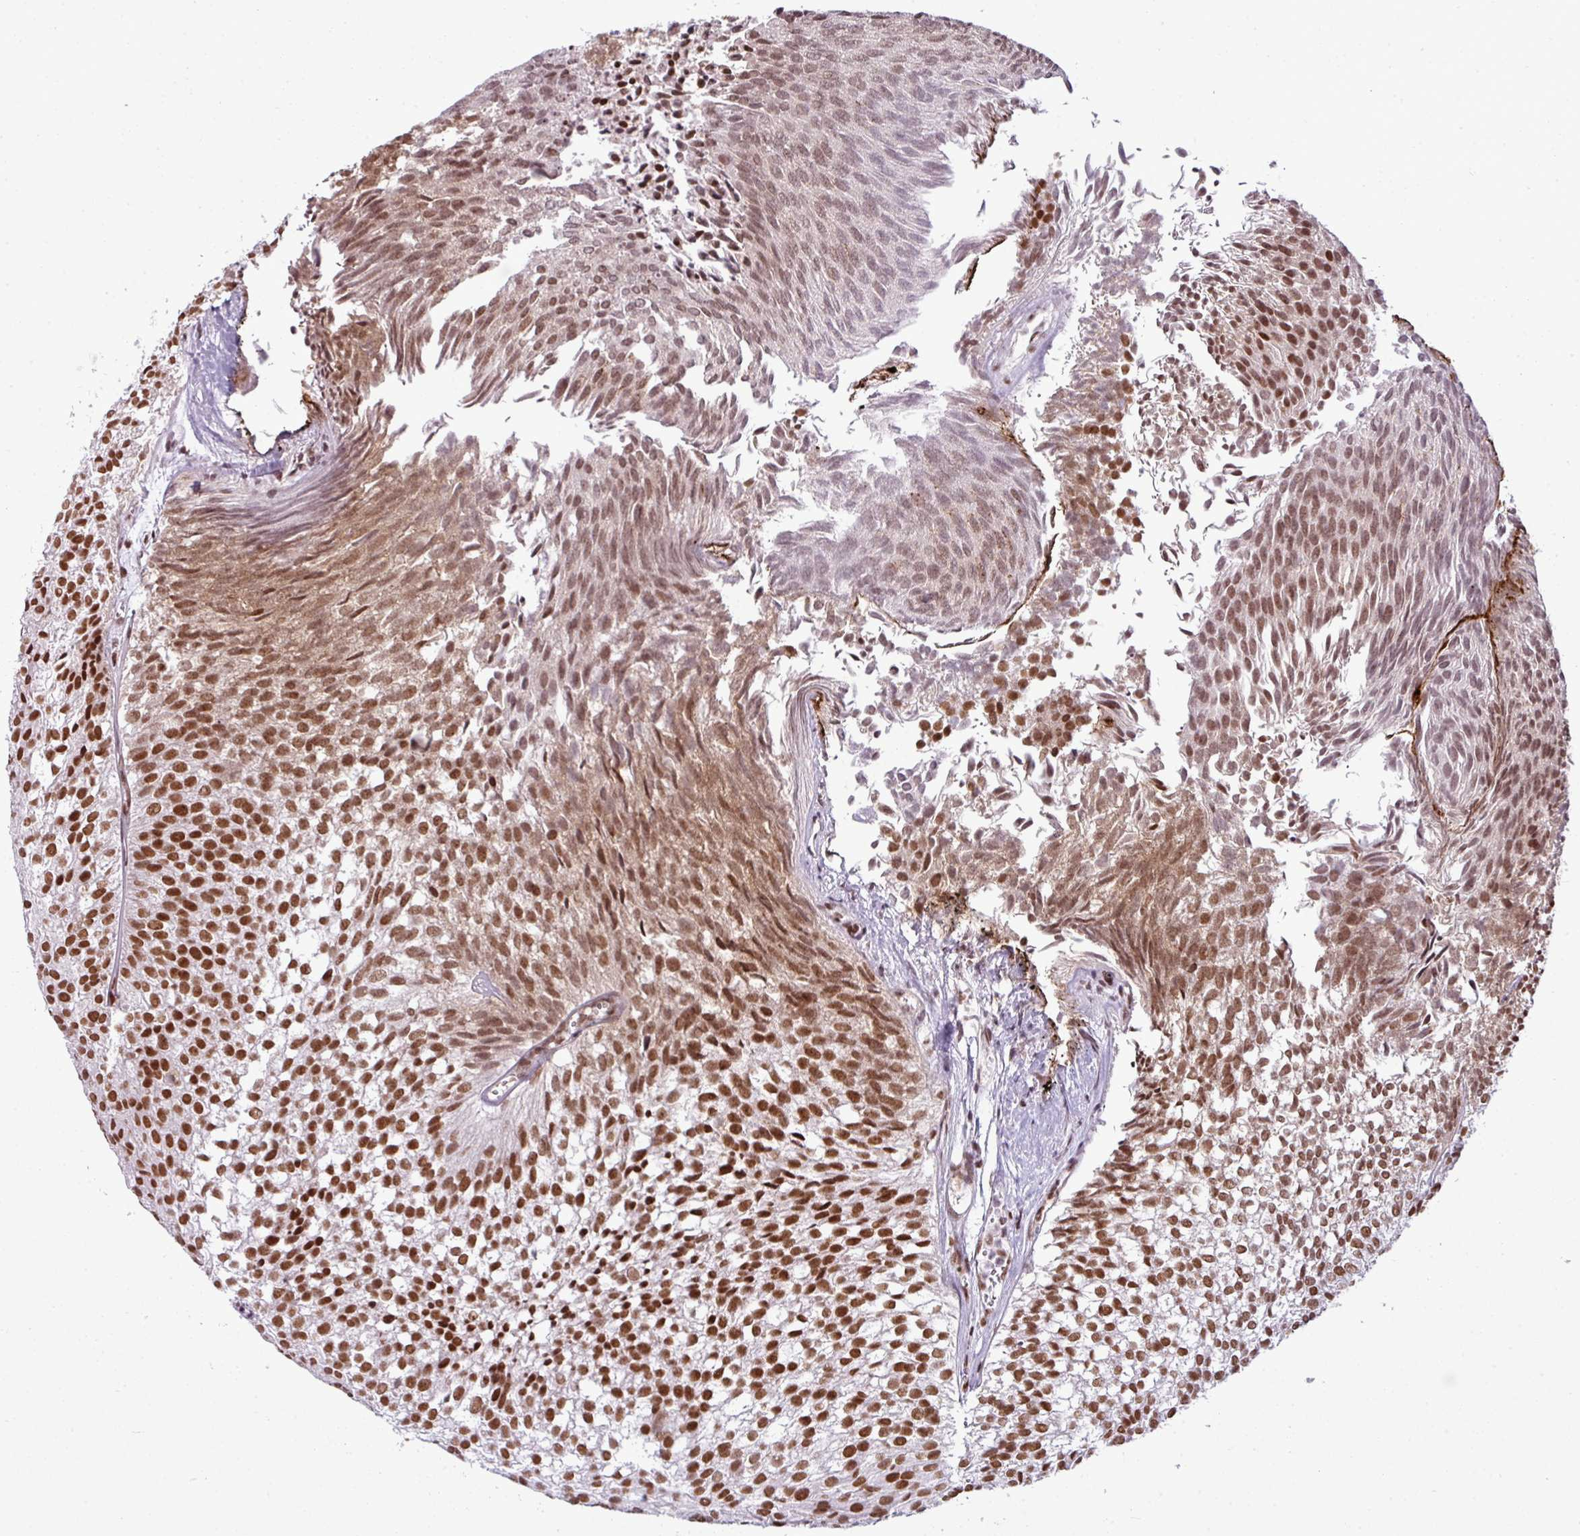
{"staining": {"intensity": "strong", "quantity": ">75%", "location": "nuclear"}, "tissue": "urothelial cancer", "cell_type": "Tumor cells", "image_type": "cancer", "snomed": [{"axis": "morphology", "description": "Urothelial carcinoma, Low grade"}, {"axis": "topography", "description": "Urinary bladder"}], "caption": "Immunohistochemical staining of human urothelial cancer shows strong nuclear protein staining in about >75% of tumor cells.", "gene": "ARL6IP4", "patient": {"sex": "male", "age": 91}}